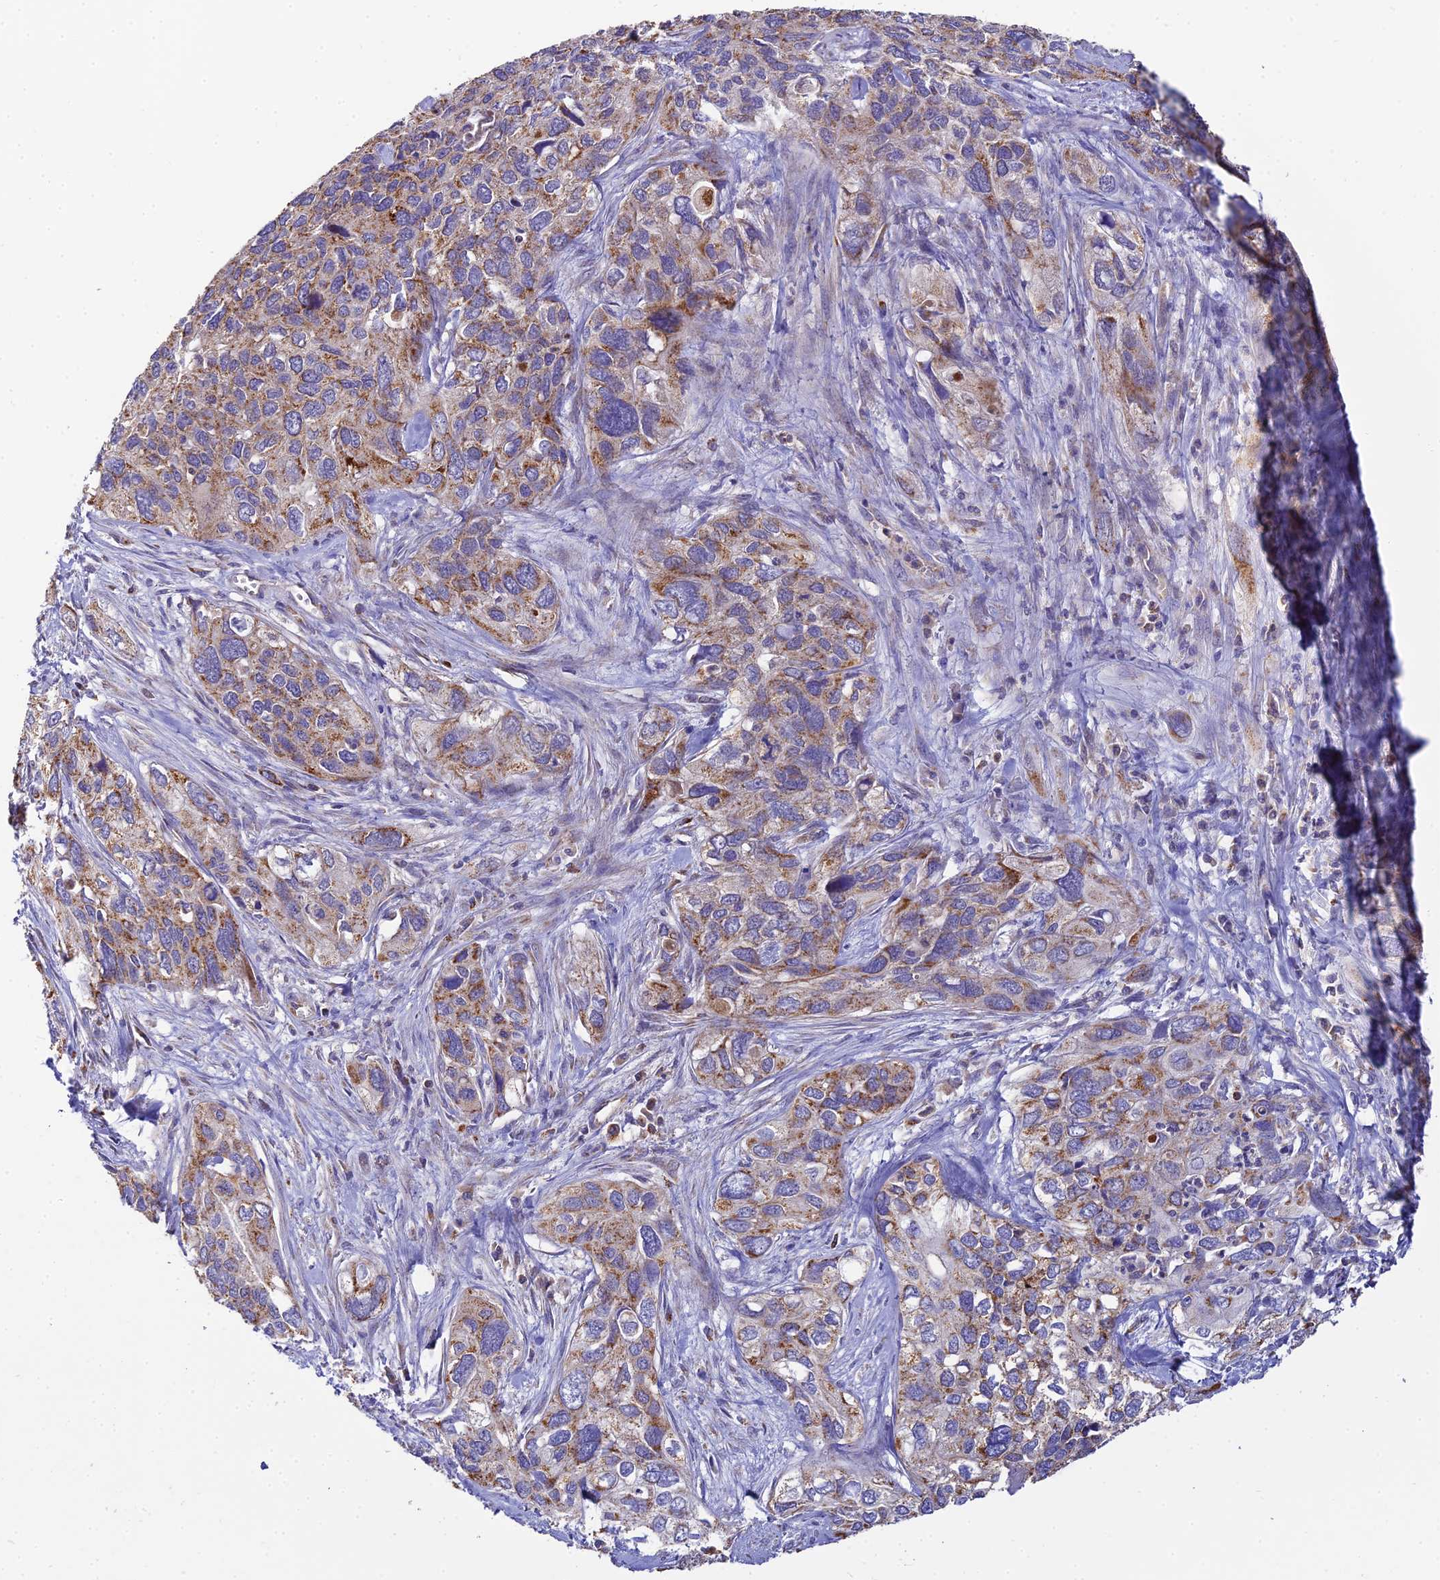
{"staining": {"intensity": "moderate", "quantity": "25%-75%", "location": "cytoplasmic/membranous"}, "tissue": "cervical cancer", "cell_type": "Tumor cells", "image_type": "cancer", "snomed": [{"axis": "morphology", "description": "Squamous cell carcinoma, NOS"}, {"axis": "topography", "description": "Cervix"}], "caption": "The micrograph shows a brown stain indicating the presence of a protein in the cytoplasmic/membranous of tumor cells in cervical squamous cell carcinoma.", "gene": "NIPSNAP3A", "patient": {"sex": "female", "age": 55}}